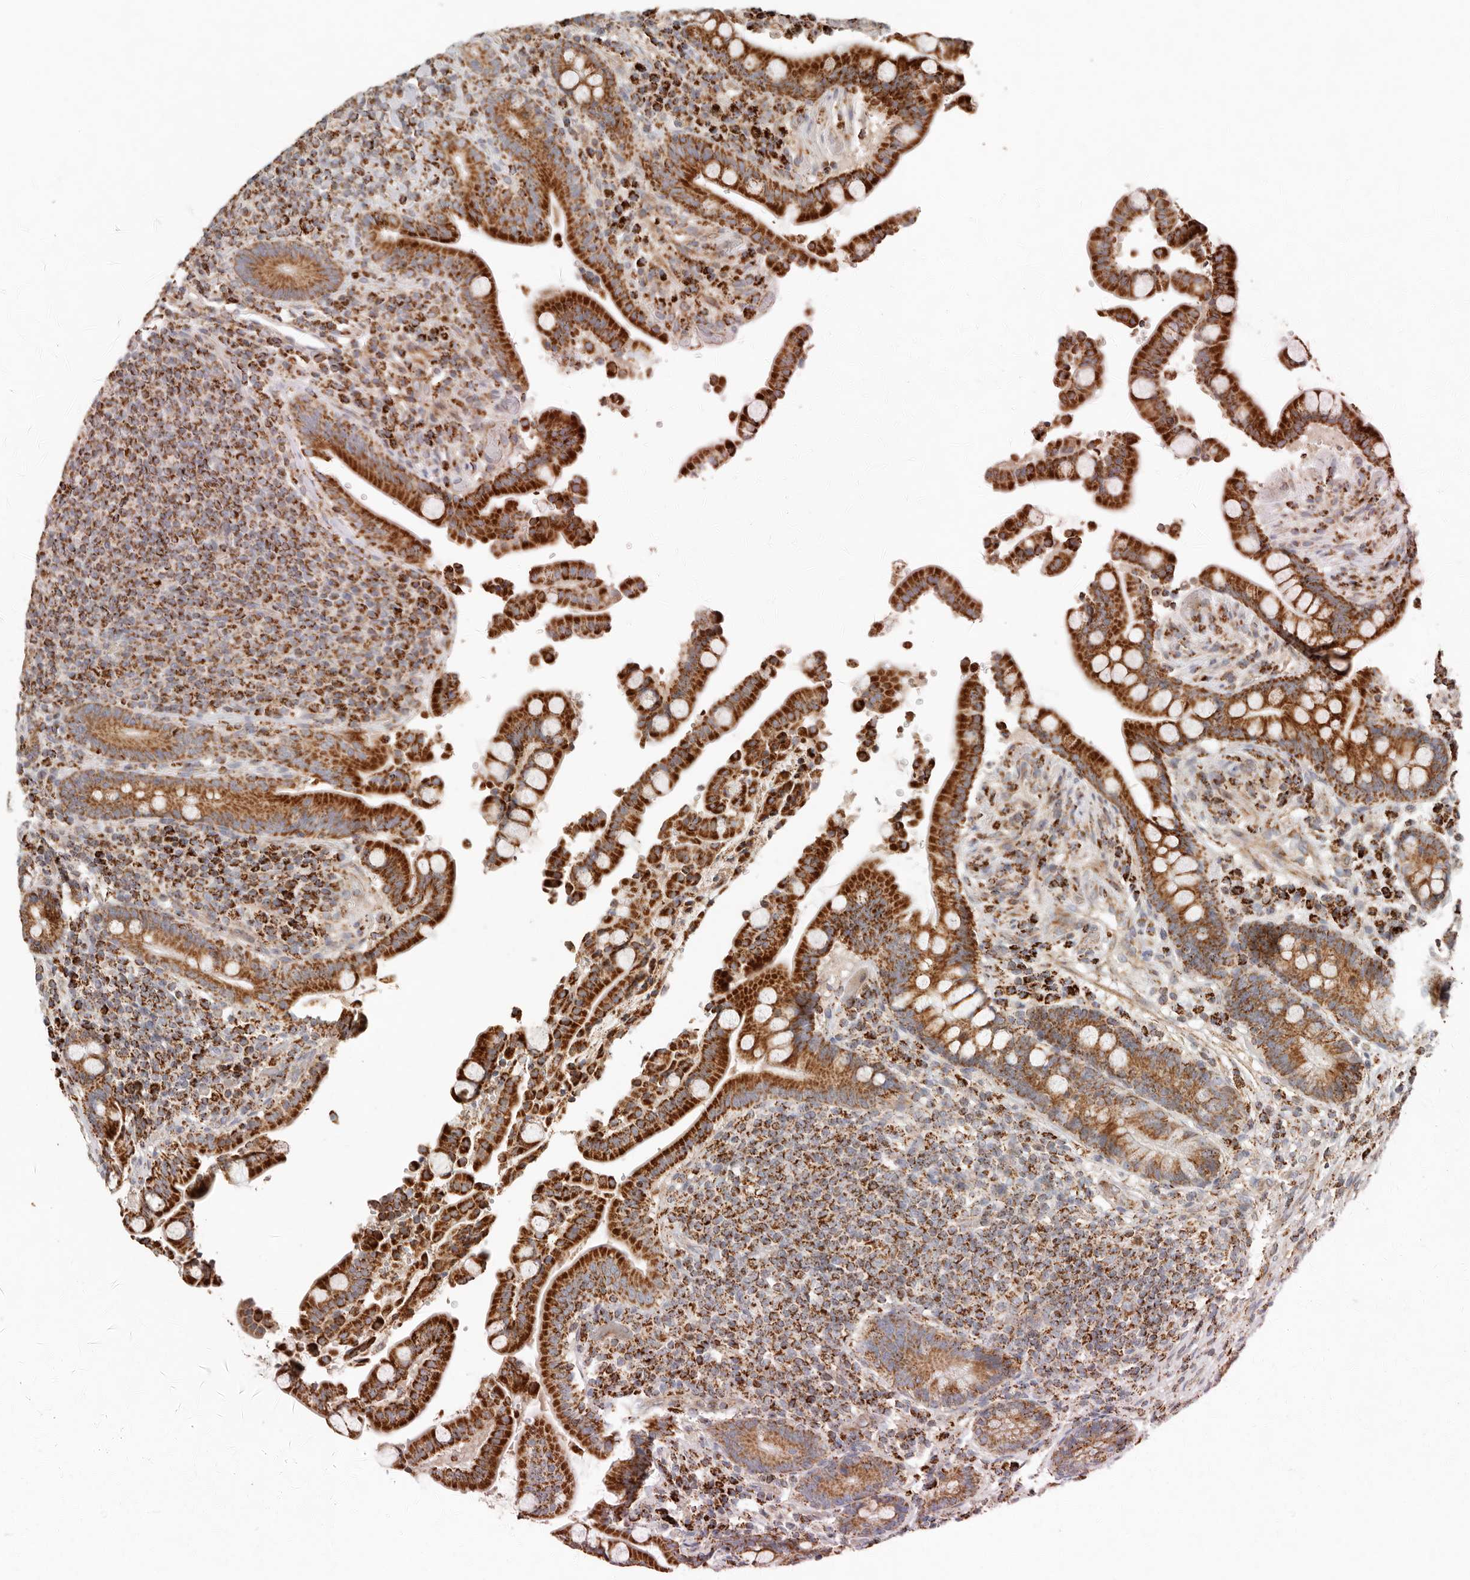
{"staining": {"intensity": "weak", "quantity": ">75%", "location": "cytoplasmic/membranous"}, "tissue": "colon", "cell_type": "Endothelial cells", "image_type": "normal", "snomed": [{"axis": "morphology", "description": "Normal tissue, NOS"}, {"axis": "topography", "description": "Colon"}], "caption": "This histopathology image displays immunohistochemistry (IHC) staining of normal colon, with low weak cytoplasmic/membranous expression in approximately >75% of endothelial cells.", "gene": "ARHGEF10L", "patient": {"sex": "male", "age": 73}}